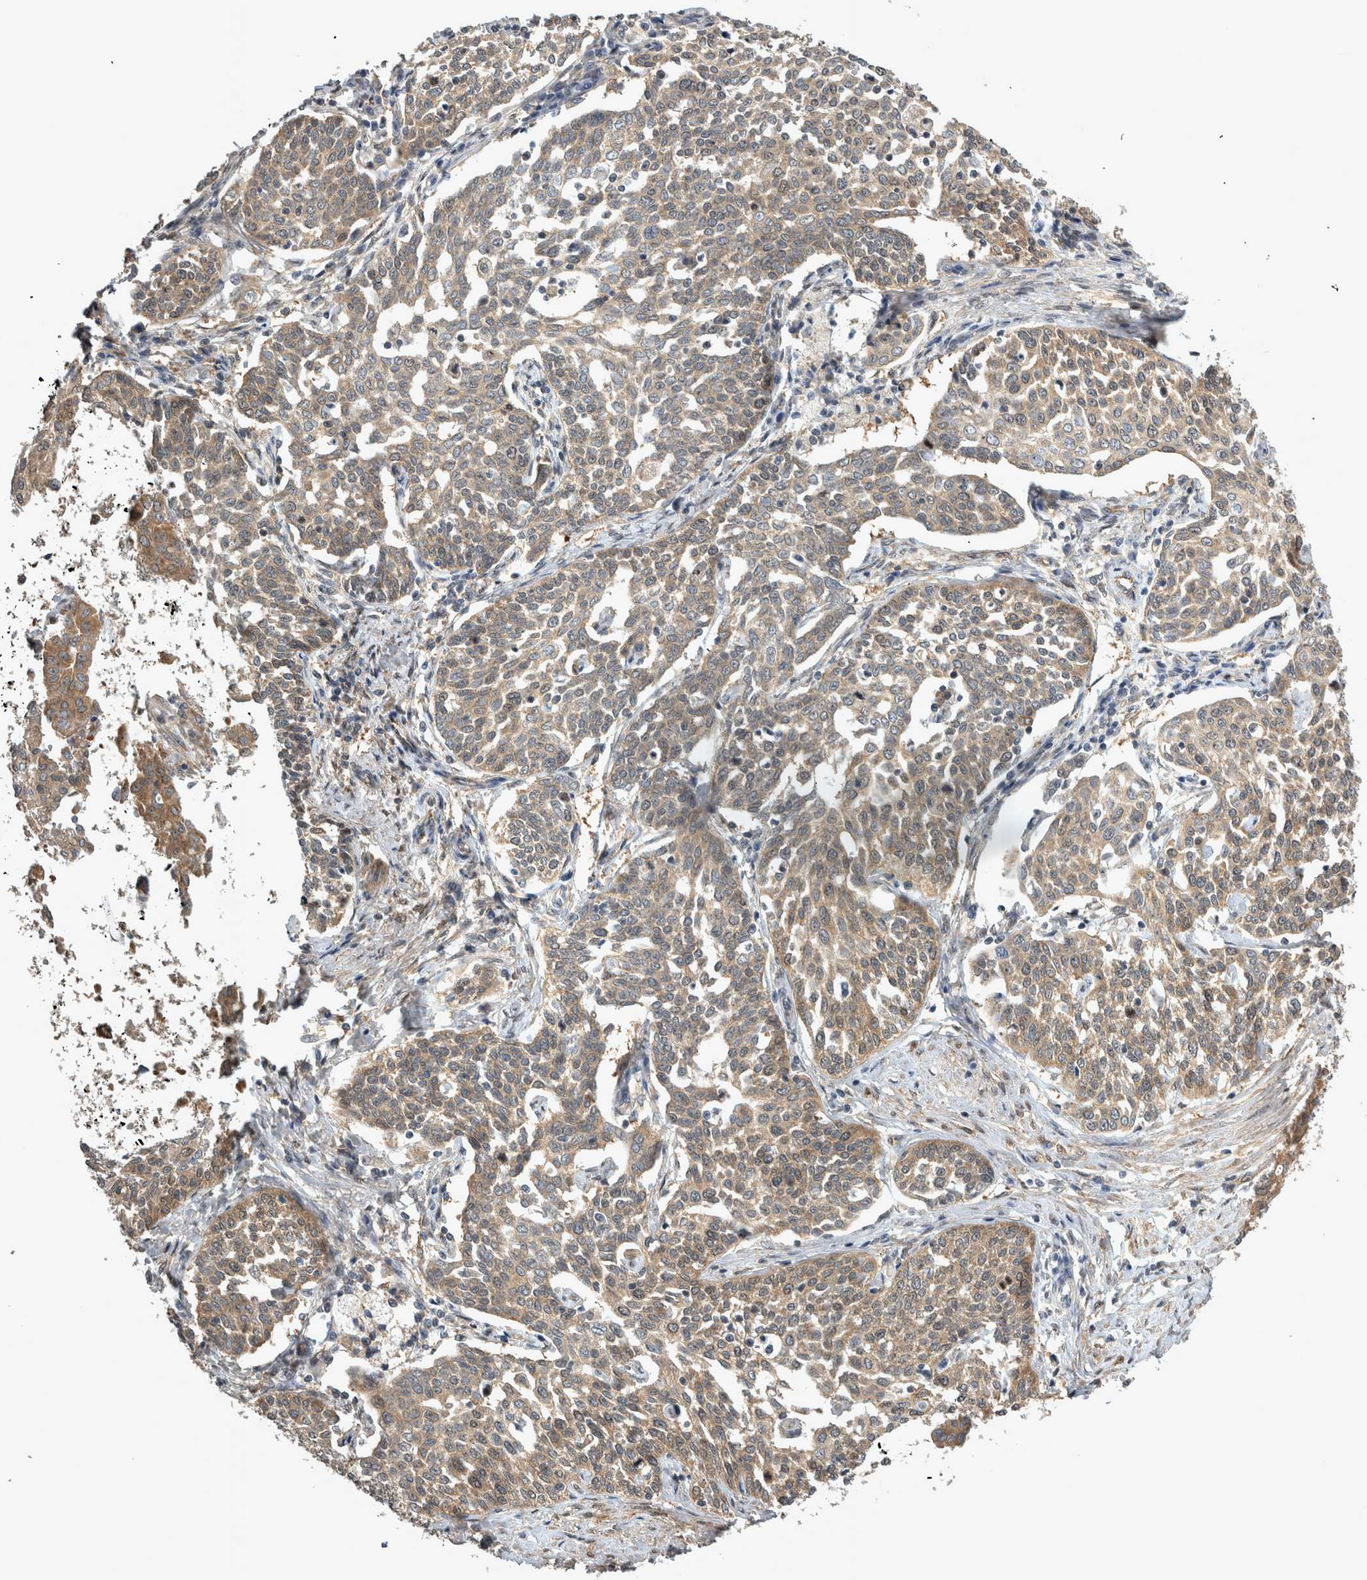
{"staining": {"intensity": "weak", "quantity": ">75%", "location": "cytoplasmic/membranous"}, "tissue": "cervical cancer", "cell_type": "Tumor cells", "image_type": "cancer", "snomed": [{"axis": "morphology", "description": "Squamous cell carcinoma, NOS"}, {"axis": "topography", "description": "Cervix"}], "caption": "A brown stain labels weak cytoplasmic/membranous expression of a protein in human squamous cell carcinoma (cervical) tumor cells. (Stains: DAB (3,3'-diaminobenzidine) in brown, nuclei in blue, Microscopy: brightfield microscopy at high magnification).", "gene": "TRMT61B", "patient": {"sex": "female", "age": 34}}